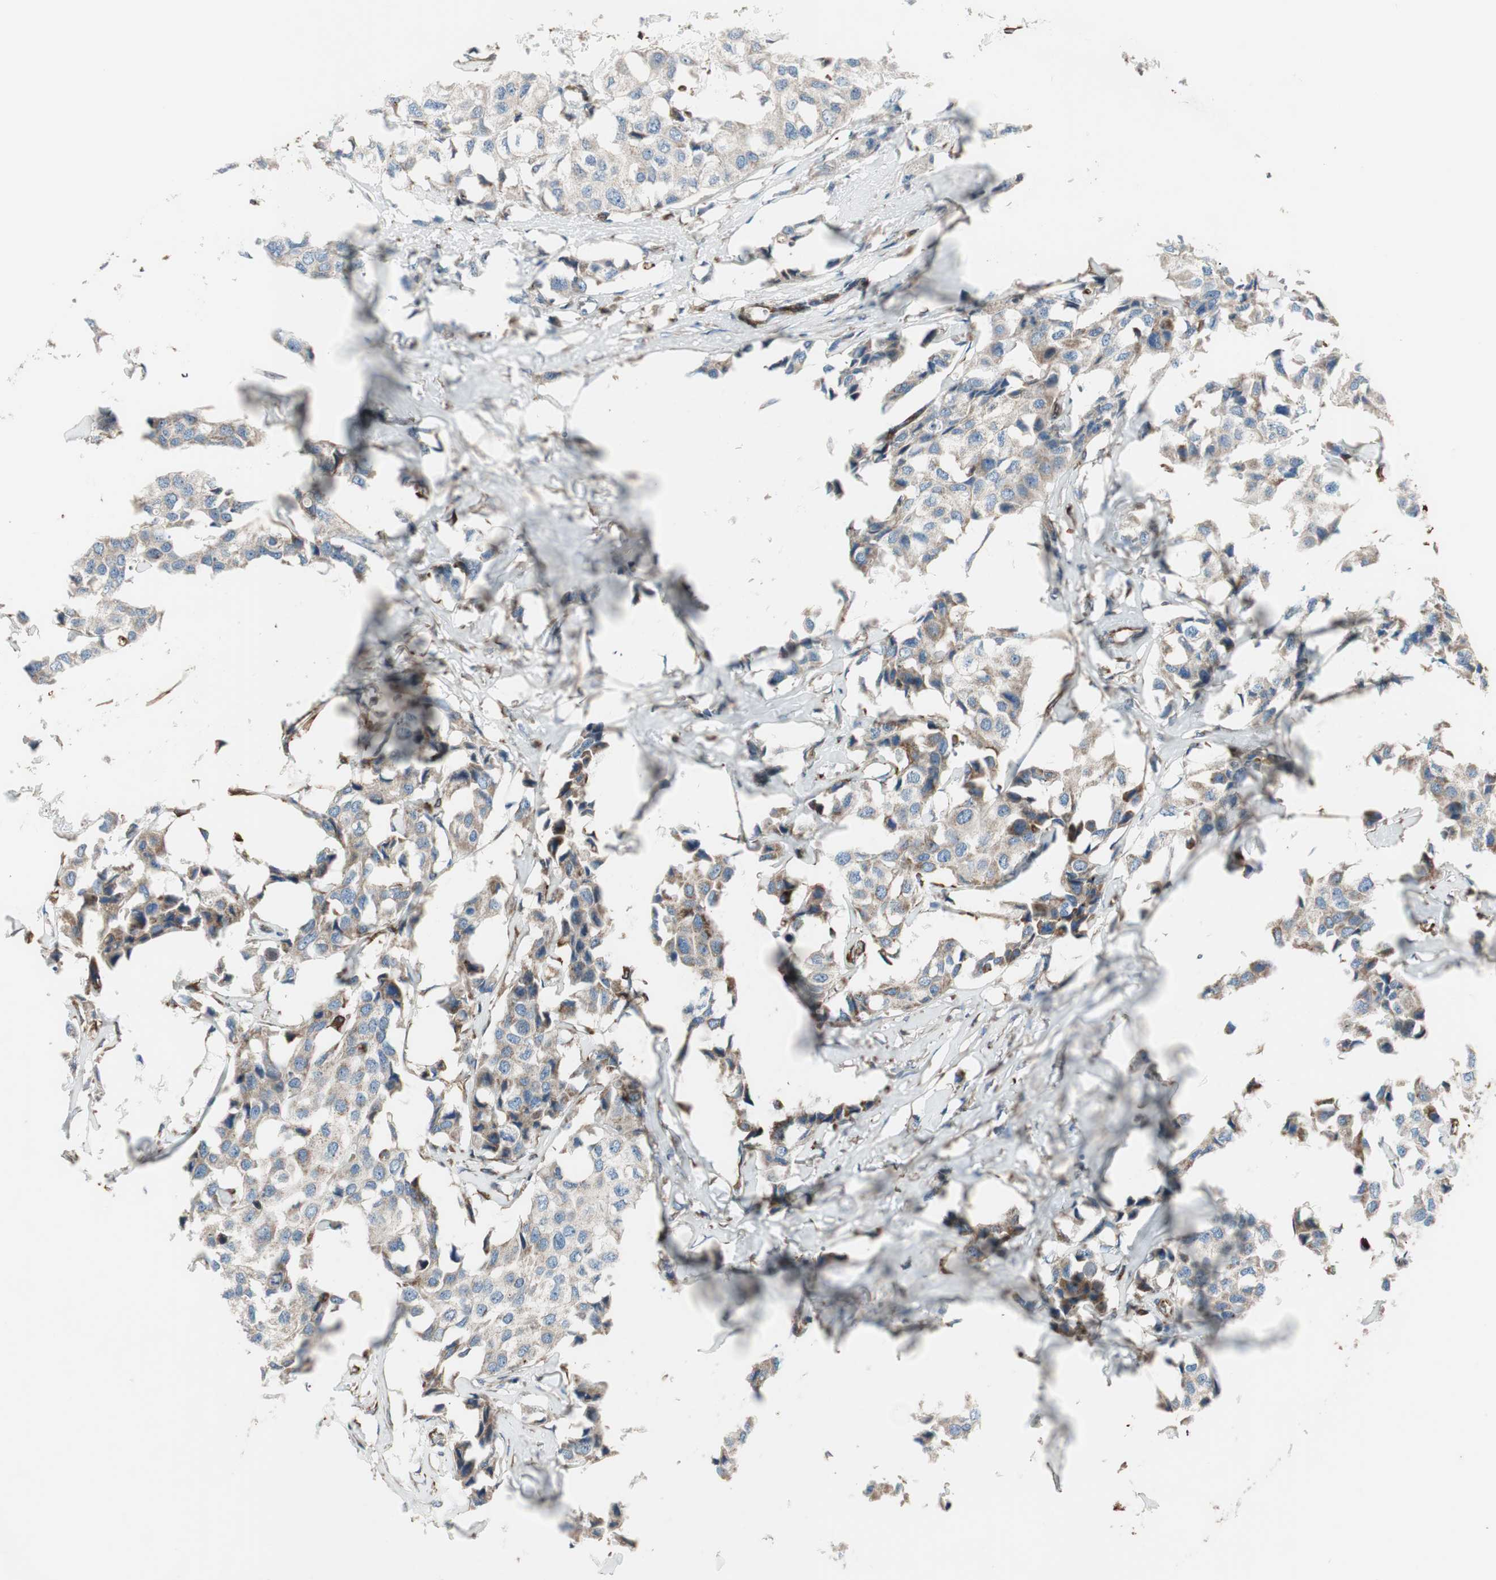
{"staining": {"intensity": "weak", "quantity": "25%-75%", "location": "cytoplasmic/membranous"}, "tissue": "breast cancer", "cell_type": "Tumor cells", "image_type": "cancer", "snomed": [{"axis": "morphology", "description": "Duct carcinoma"}, {"axis": "topography", "description": "Breast"}], "caption": "A brown stain shows weak cytoplasmic/membranous expression of a protein in human breast cancer tumor cells. (IHC, brightfield microscopy, high magnification).", "gene": "SRCIN1", "patient": {"sex": "female", "age": 80}}